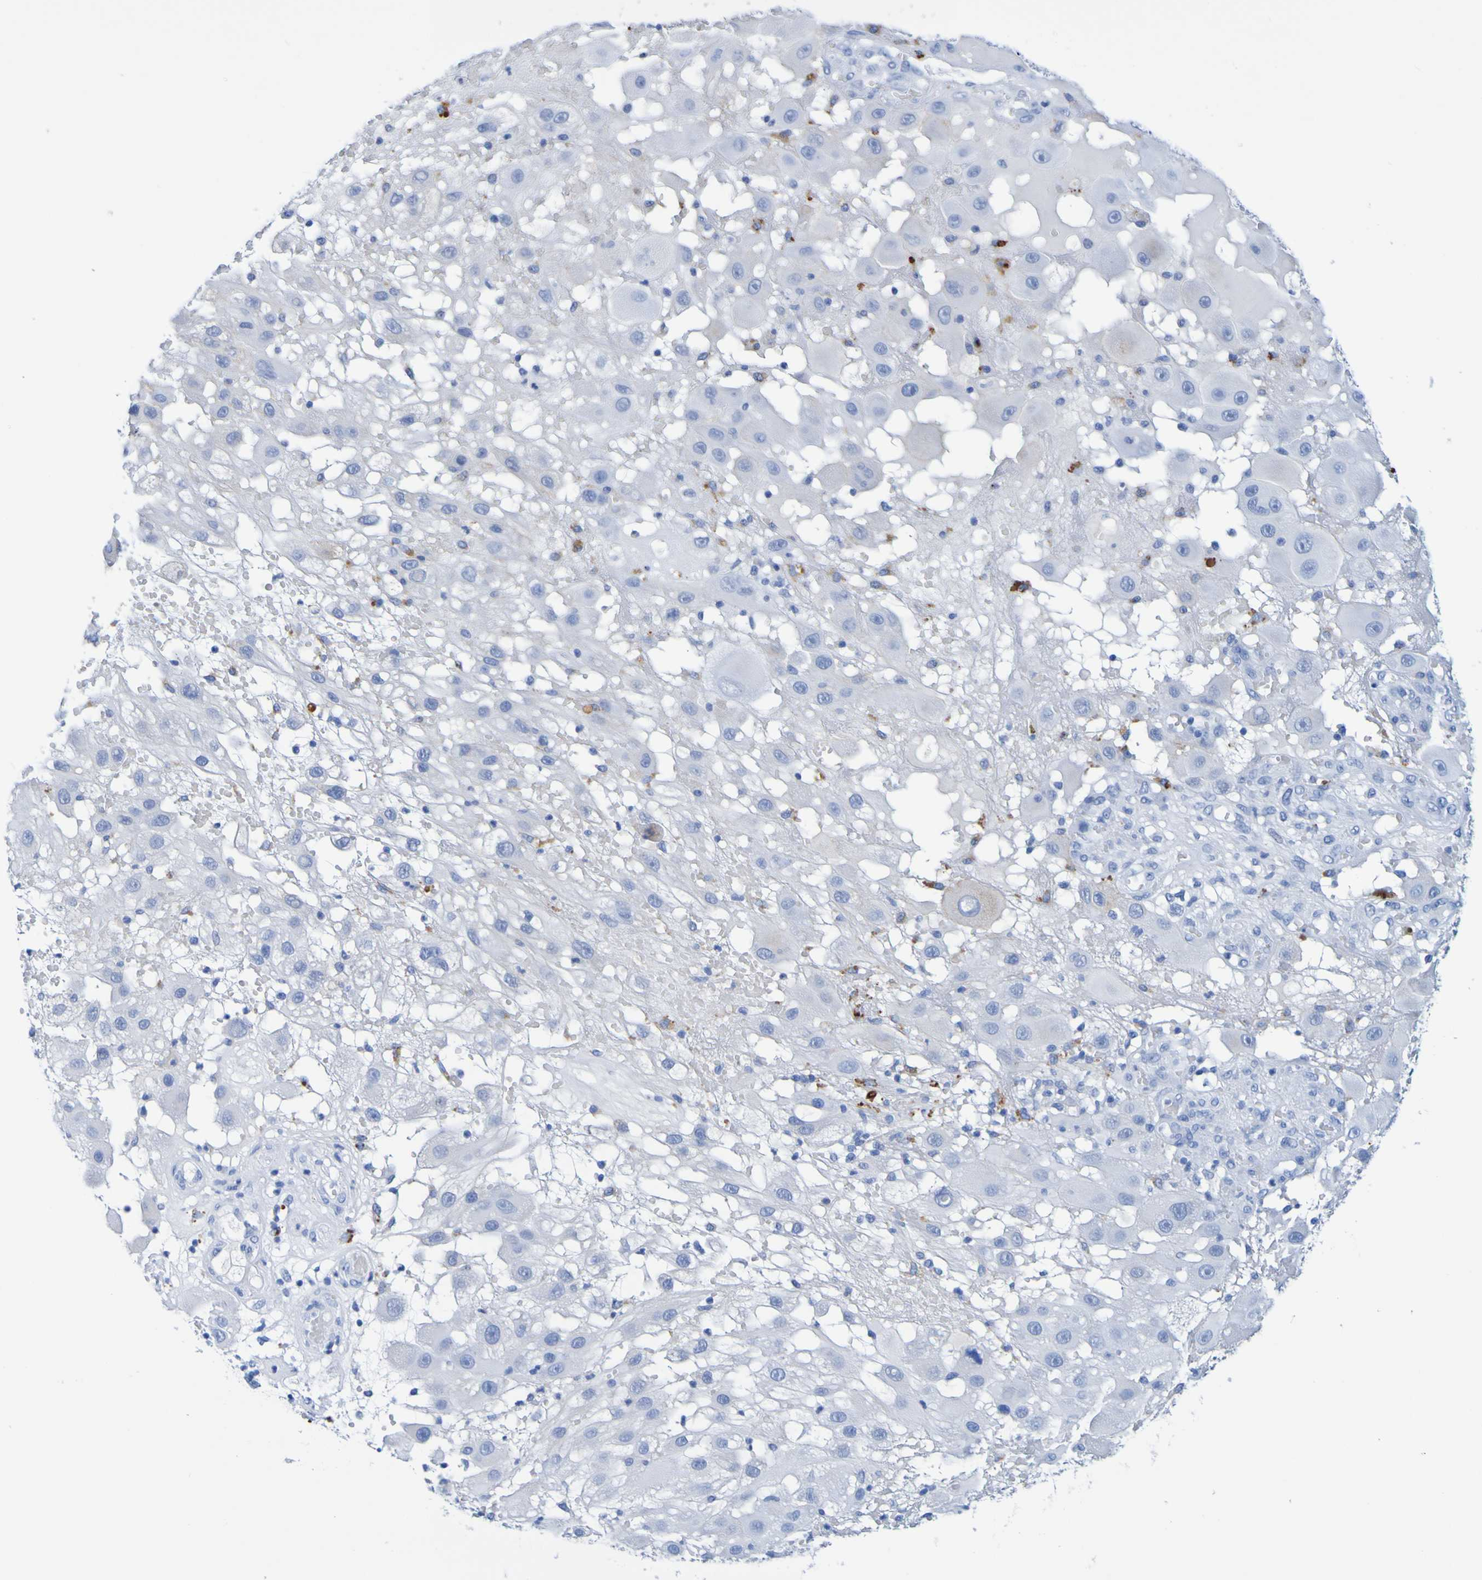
{"staining": {"intensity": "negative", "quantity": "none", "location": "none"}, "tissue": "melanoma", "cell_type": "Tumor cells", "image_type": "cancer", "snomed": [{"axis": "morphology", "description": "Malignant melanoma, NOS"}, {"axis": "topography", "description": "Skin"}], "caption": "There is no significant staining in tumor cells of malignant melanoma.", "gene": "DPEP1", "patient": {"sex": "female", "age": 81}}